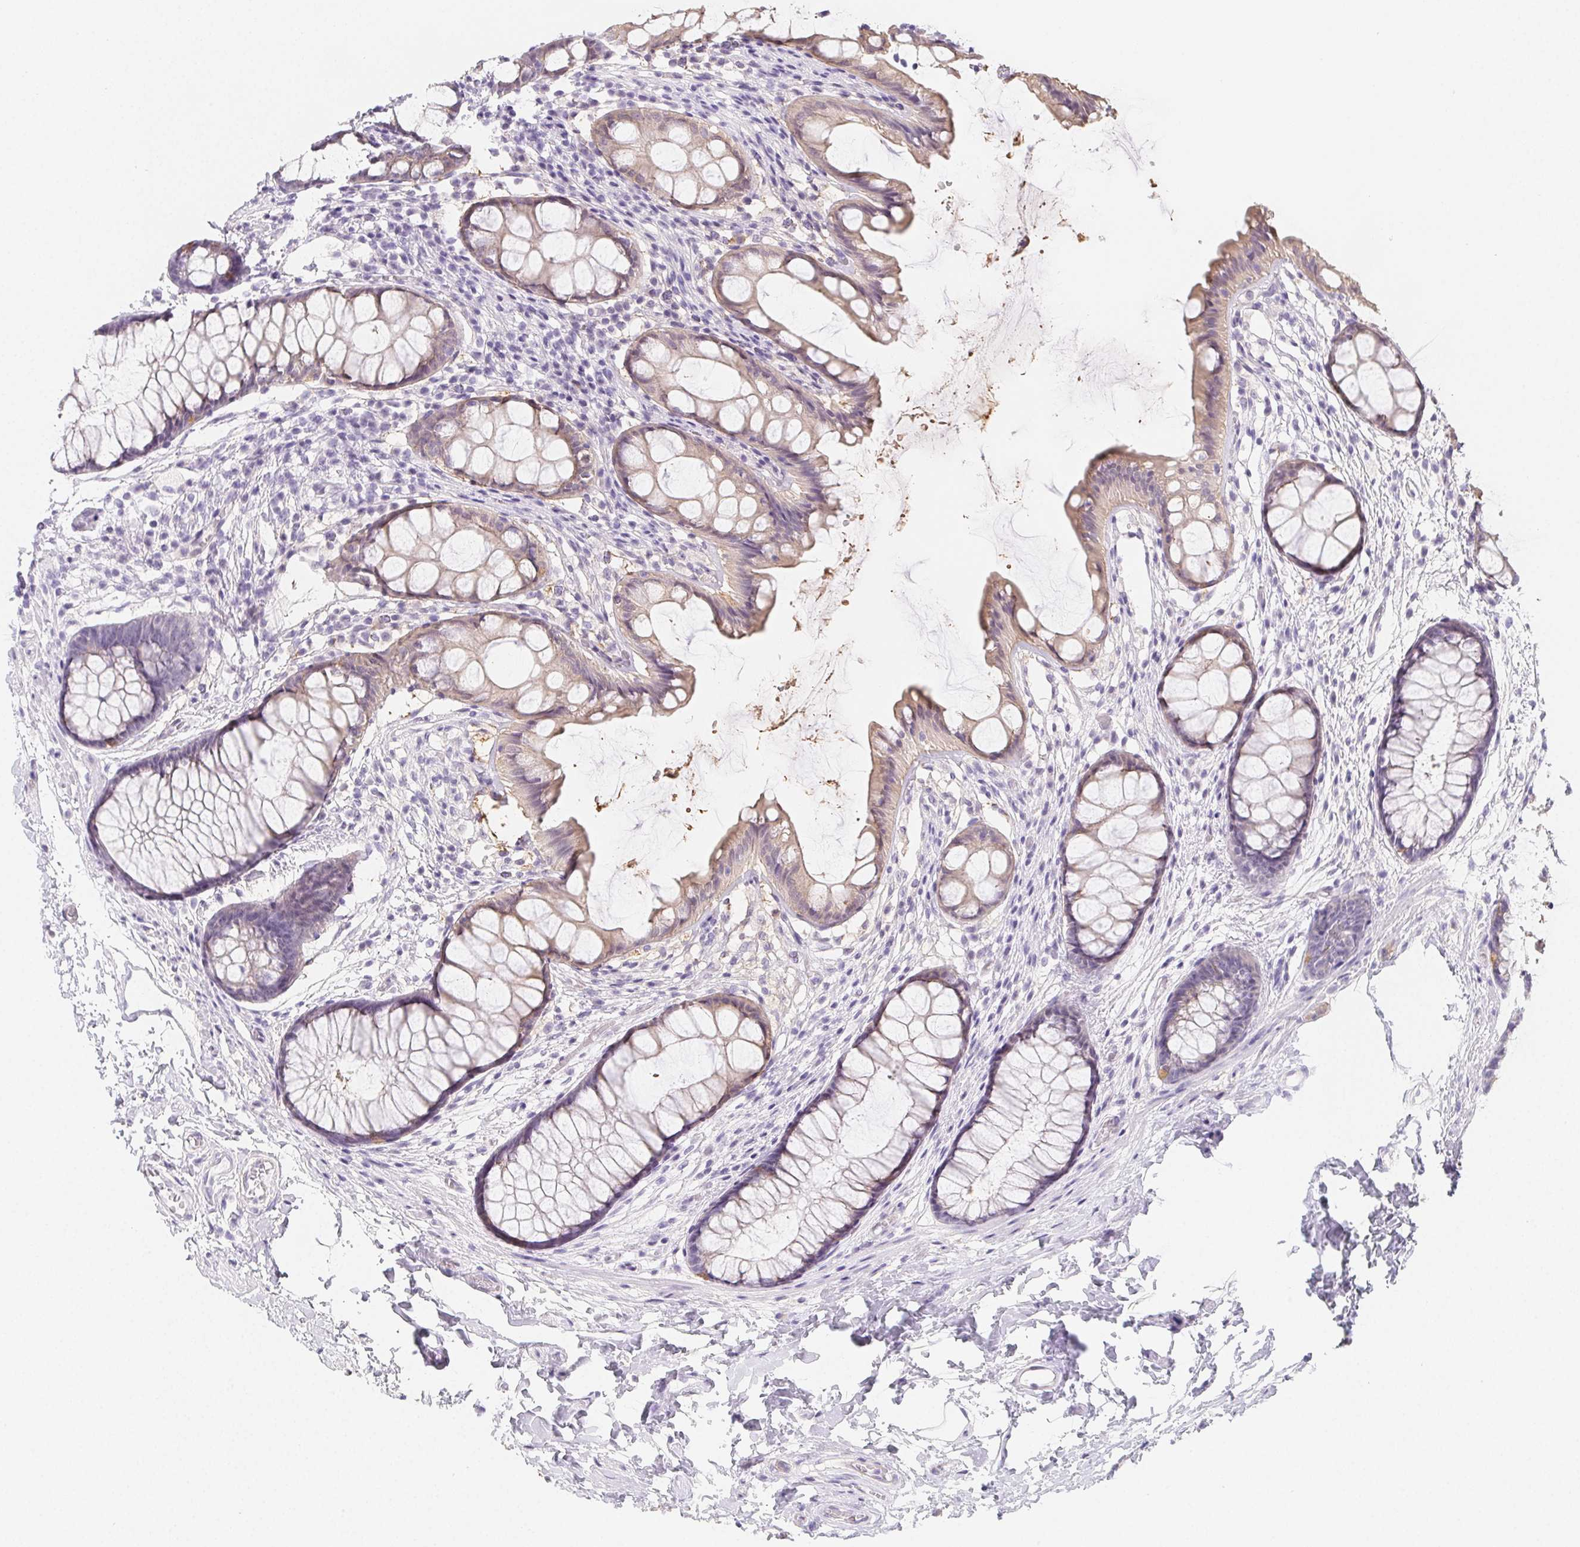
{"staining": {"intensity": "weak", "quantity": ">75%", "location": "cytoplasmic/membranous"}, "tissue": "rectum", "cell_type": "Glandular cells", "image_type": "normal", "snomed": [{"axis": "morphology", "description": "Normal tissue, NOS"}, {"axis": "topography", "description": "Rectum"}], "caption": "This photomicrograph displays immunohistochemistry (IHC) staining of normal human rectum, with low weak cytoplasmic/membranous expression in approximately >75% of glandular cells.", "gene": "ZBBX", "patient": {"sex": "female", "age": 62}}